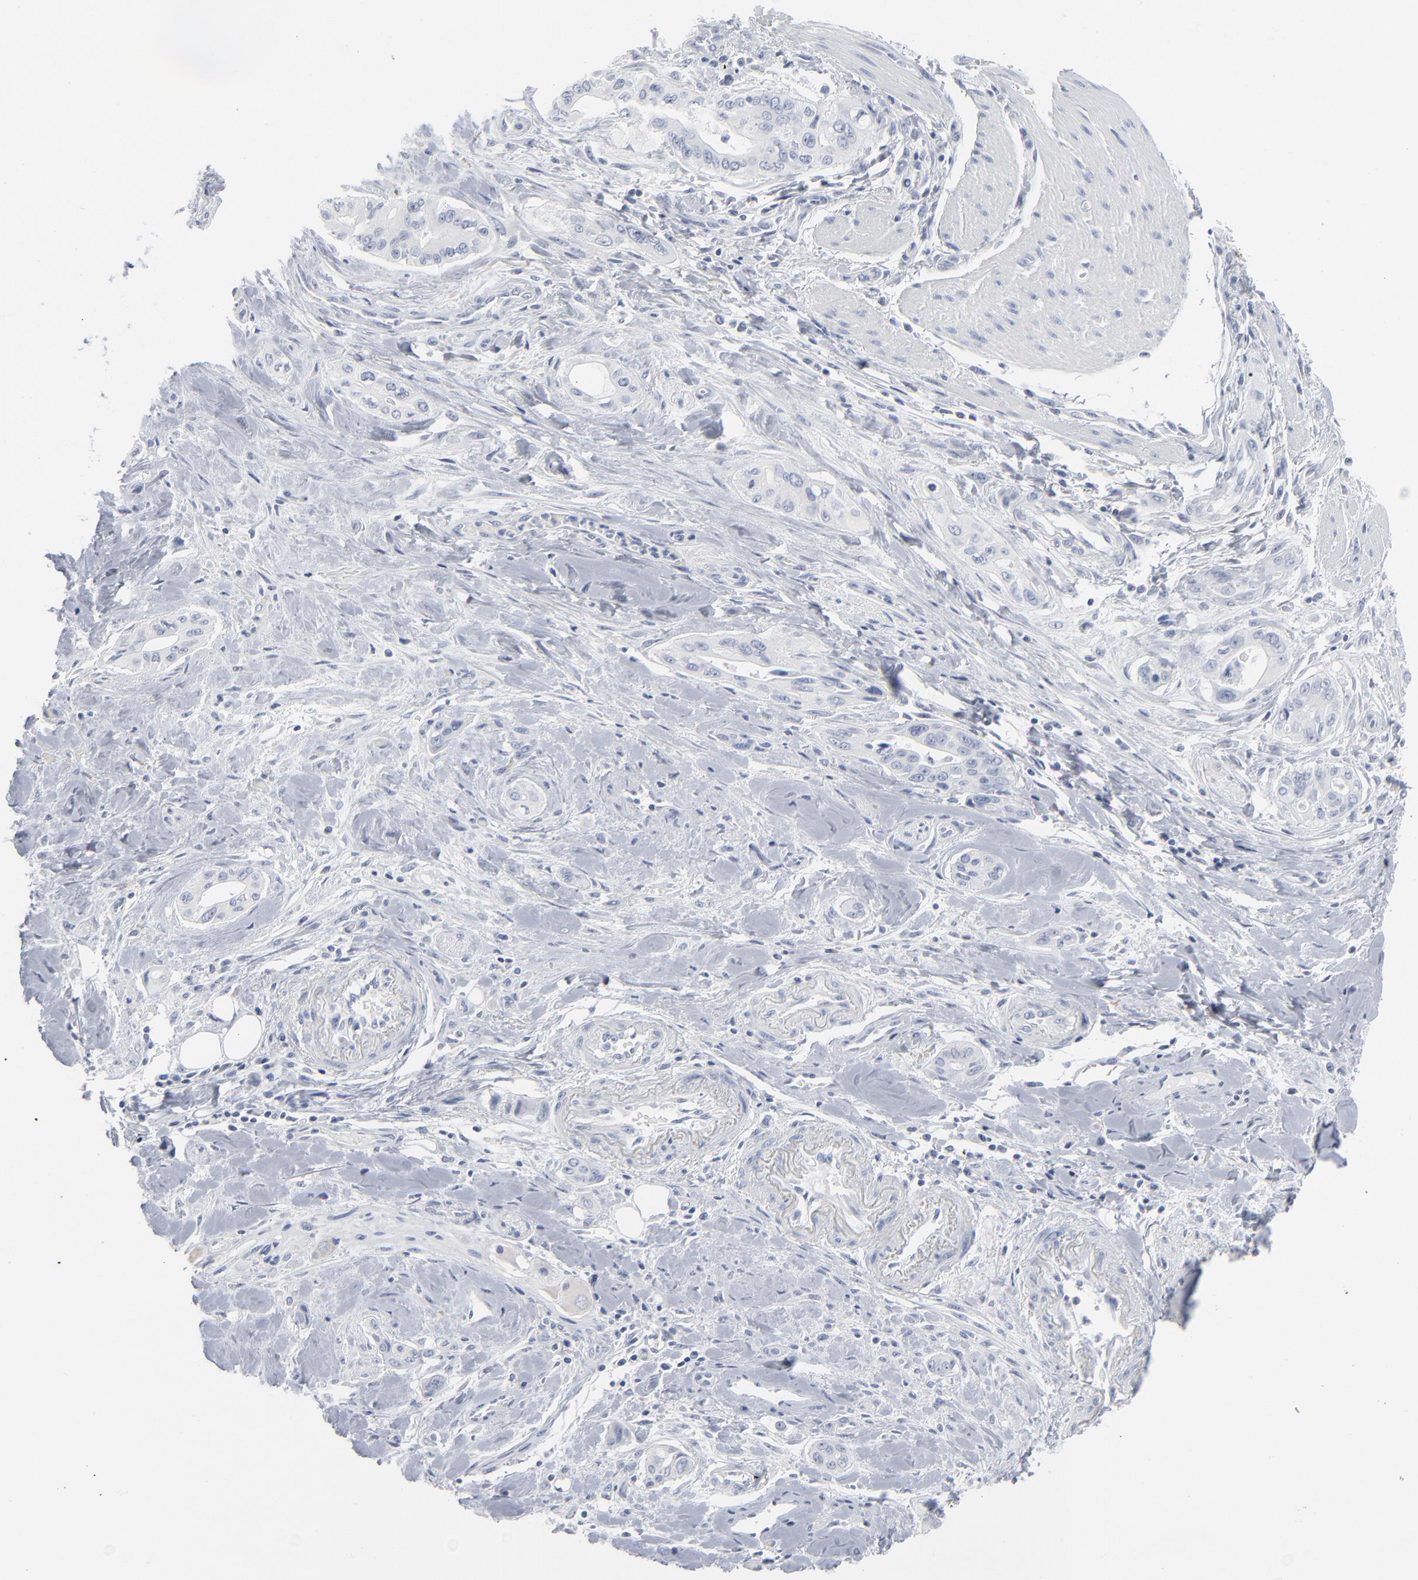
{"staining": {"intensity": "negative", "quantity": "none", "location": "none"}, "tissue": "pancreatic cancer", "cell_type": "Tumor cells", "image_type": "cancer", "snomed": [{"axis": "morphology", "description": "Adenocarcinoma, NOS"}, {"axis": "topography", "description": "Pancreas"}], "caption": "Human pancreatic cancer stained for a protein using immunohistochemistry displays no positivity in tumor cells.", "gene": "PAGE1", "patient": {"sex": "male", "age": 77}}